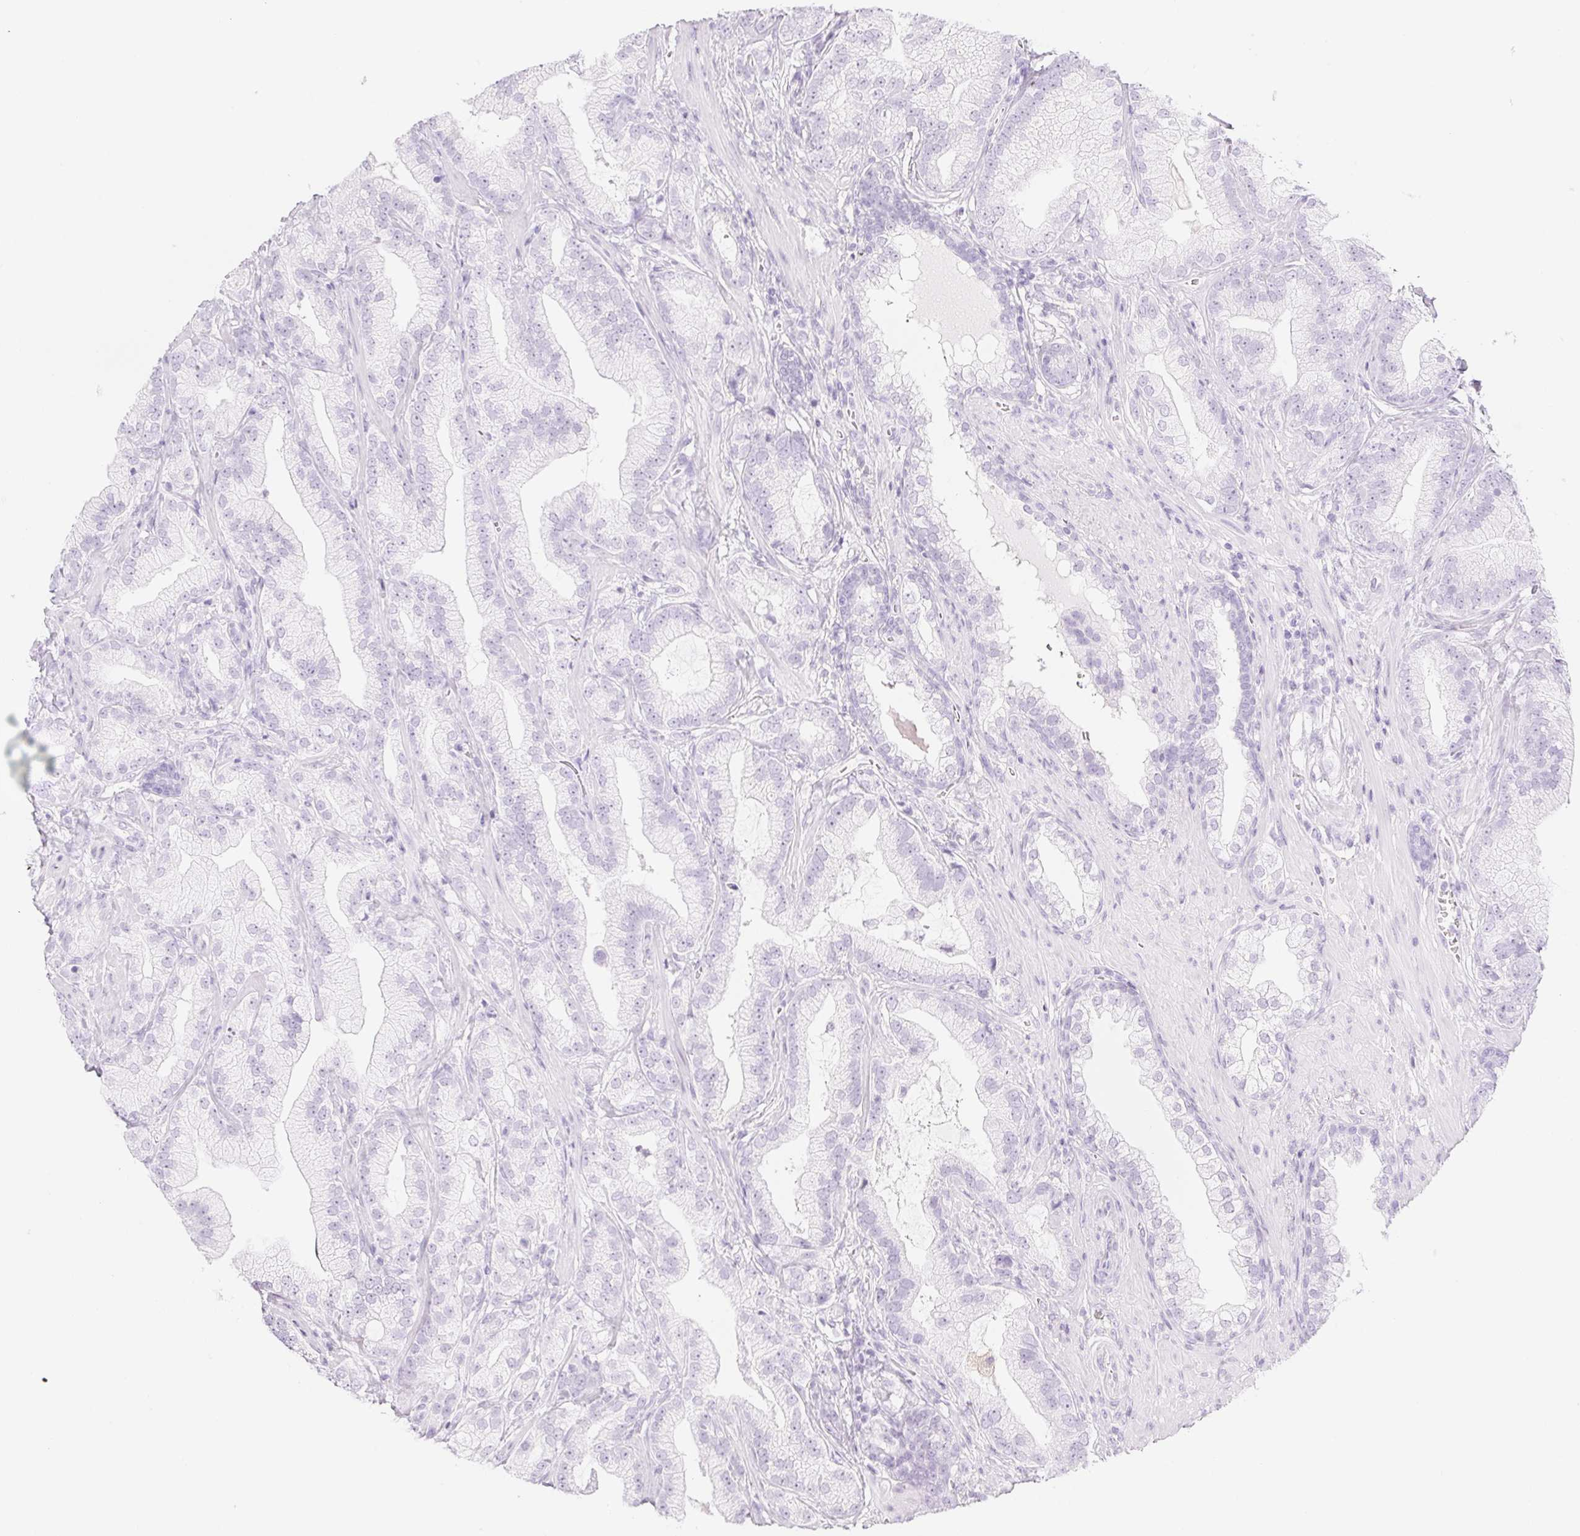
{"staining": {"intensity": "negative", "quantity": "none", "location": "none"}, "tissue": "prostate cancer", "cell_type": "Tumor cells", "image_type": "cancer", "snomed": [{"axis": "morphology", "description": "Adenocarcinoma, Low grade"}, {"axis": "topography", "description": "Prostate"}], "caption": "Immunohistochemistry micrograph of adenocarcinoma (low-grade) (prostate) stained for a protein (brown), which displays no staining in tumor cells. The staining was performed using DAB to visualize the protein expression in brown, while the nuclei were stained in blue with hematoxylin (Magnification: 20x).", "gene": "SPRR3", "patient": {"sex": "male", "age": 62}}